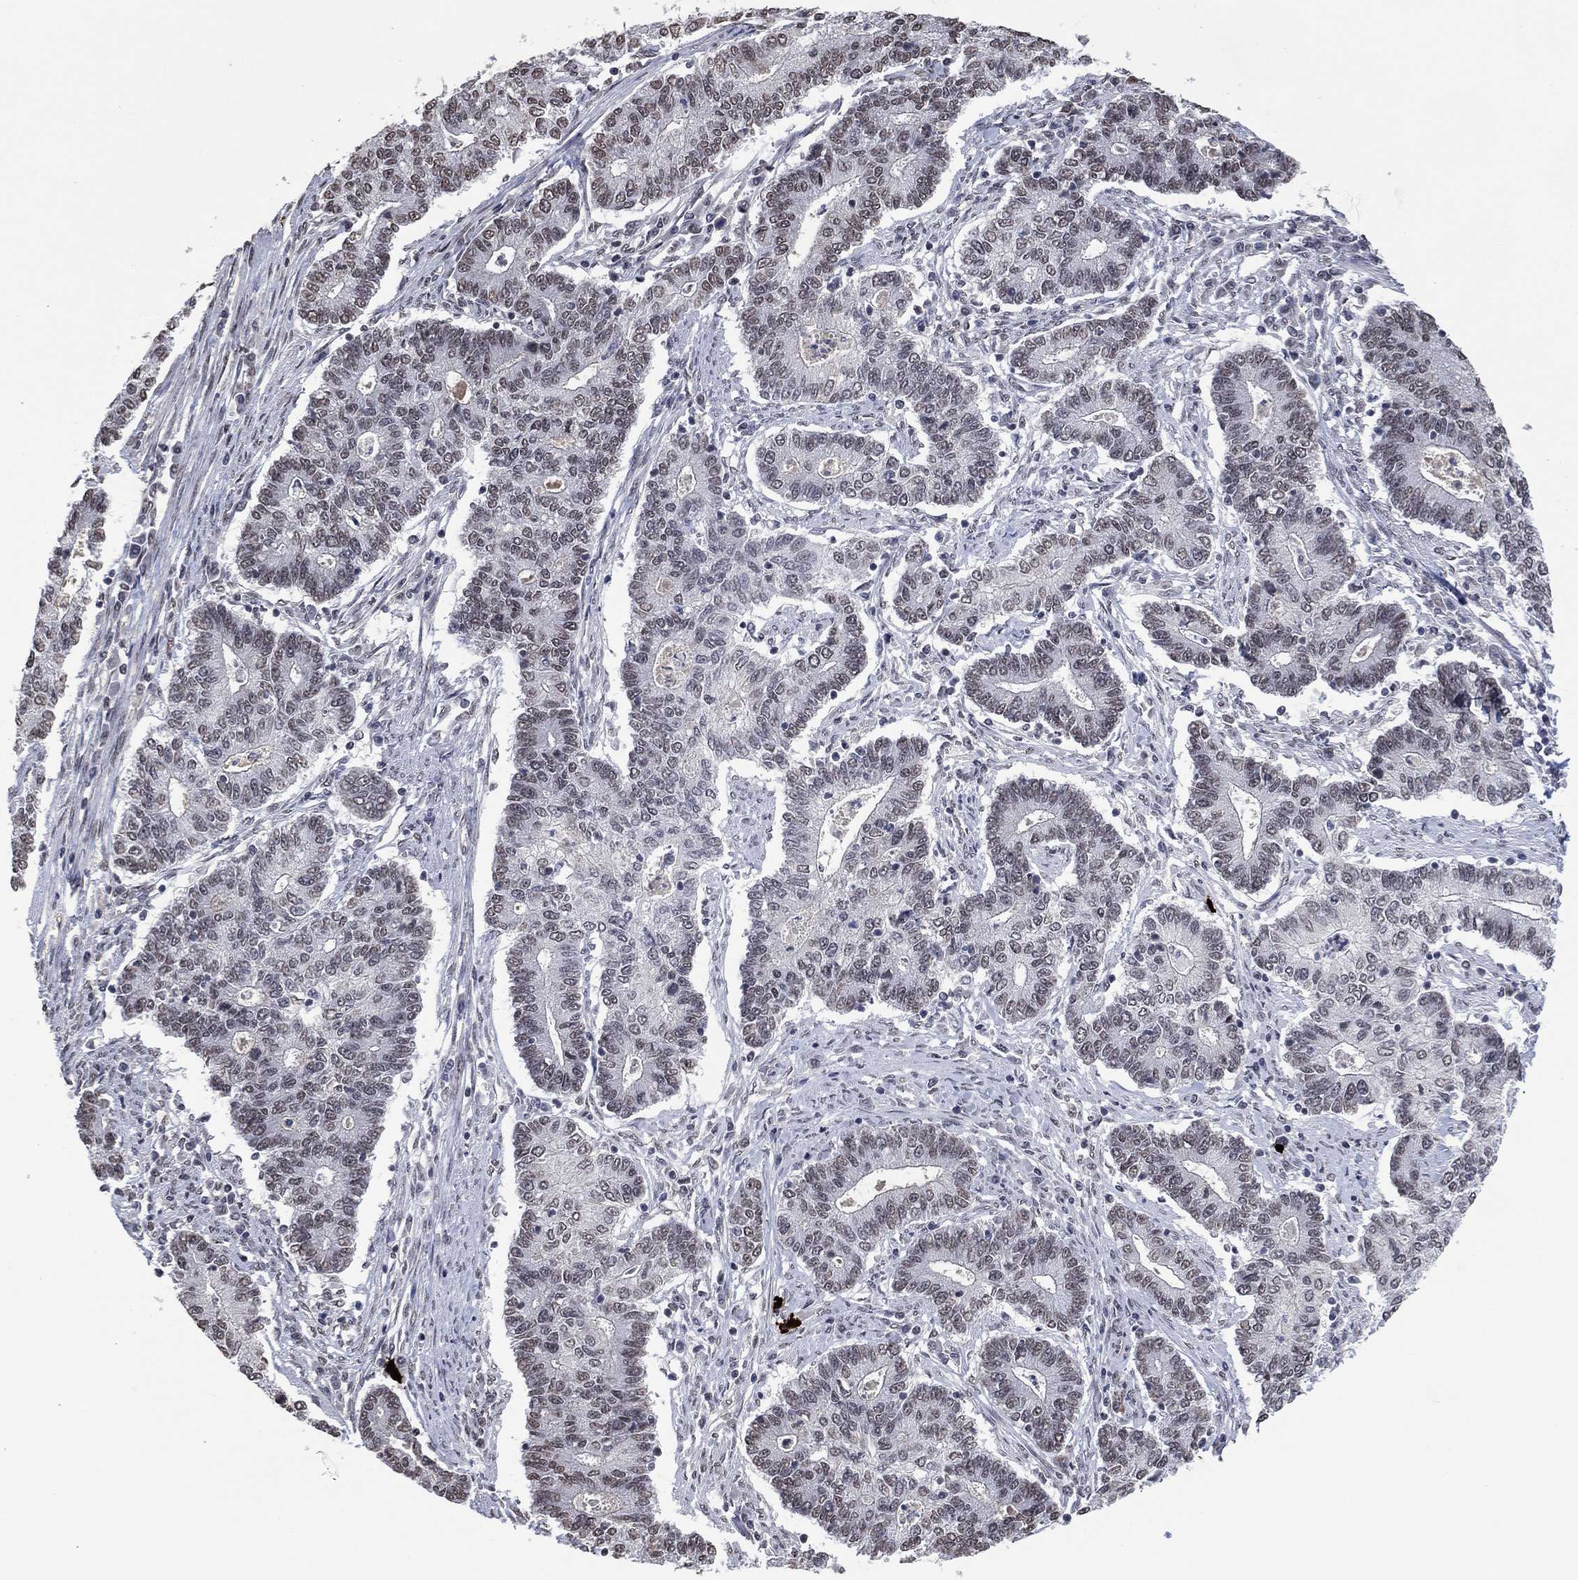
{"staining": {"intensity": "weak", "quantity": "<25%", "location": "nuclear"}, "tissue": "endometrial cancer", "cell_type": "Tumor cells", "image_type": "cancer", "snomed": [{"axis": "morphology", "description": "Adenocarcinoma, NOS"}, {"axis": "topography", "description": "Uterus"}, {"axis": "topography", "description": "Endometrium"}], "caption": "This is an IHC image of adenocarcinoma (endometrial). There is no expression in tumor cells.", "gene": "EHMT1", "patient": {"sex": "female", "age": 54}}